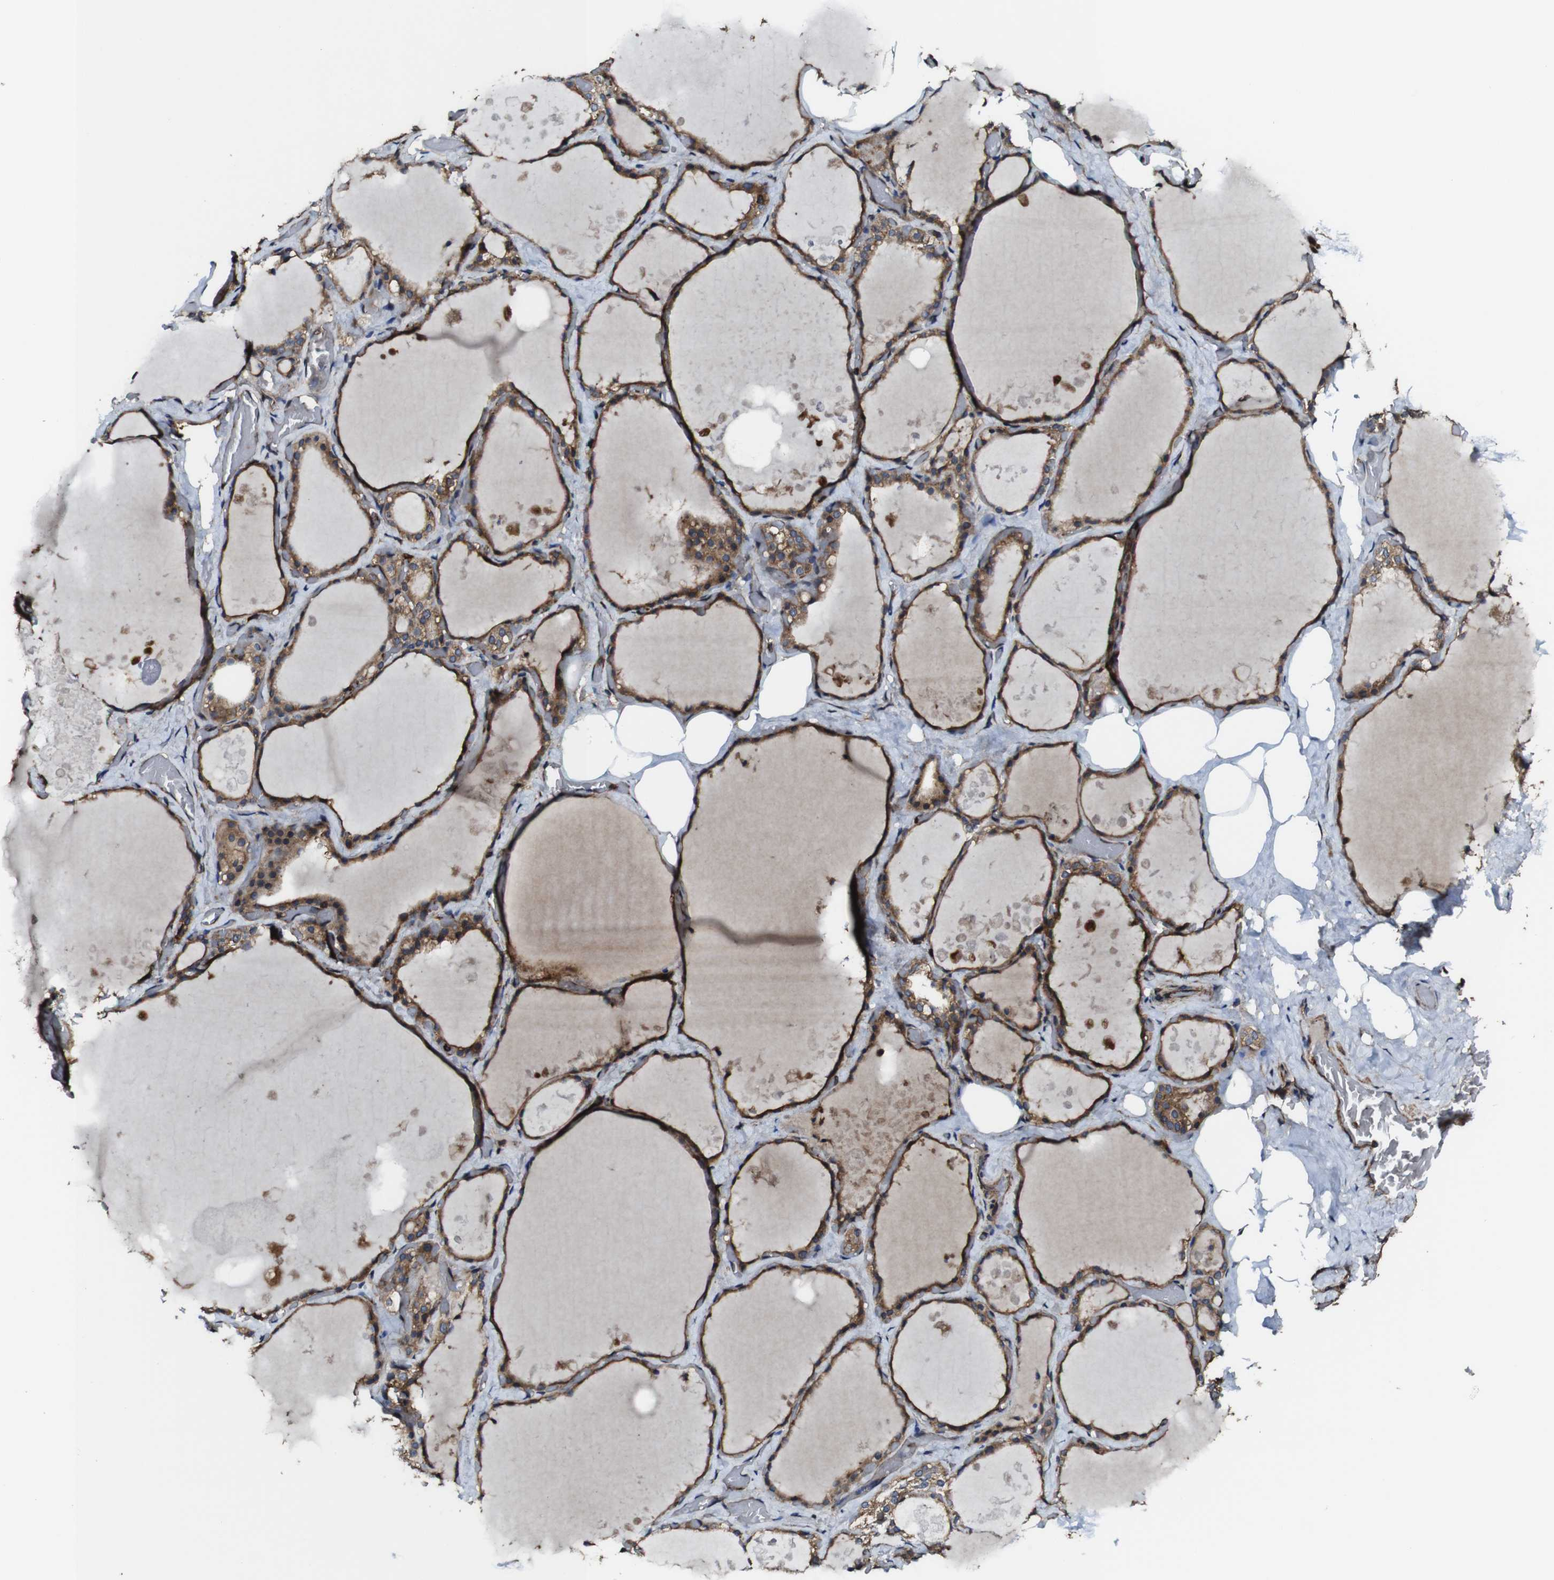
{"staining": {"intensity": "moderate", "quantity": ">75%", "location": "cytoplasmic/membranous"}, "tissue": "thyroid gland", "cell_type": "Glandular cells", "image_type": "normal", "snomed": [{"axis": "morphology", "description": "Normal tissue, NOS"}, {"axis": "topography", "description": "Thyroid gland"}], "caption": "Protein analysis of unremarkable thyroid gland displays moderate cytoplasmic/membranous expression in approximately >75% of glandular cells. (Stains: DAB (3,3'-diaminobenzidine) in brown, nuclei in blue, Microscopy: brightfield microscopy at high magnification).", "gene": "TNIK", "patient": {"sex": "male", "age": 61}}